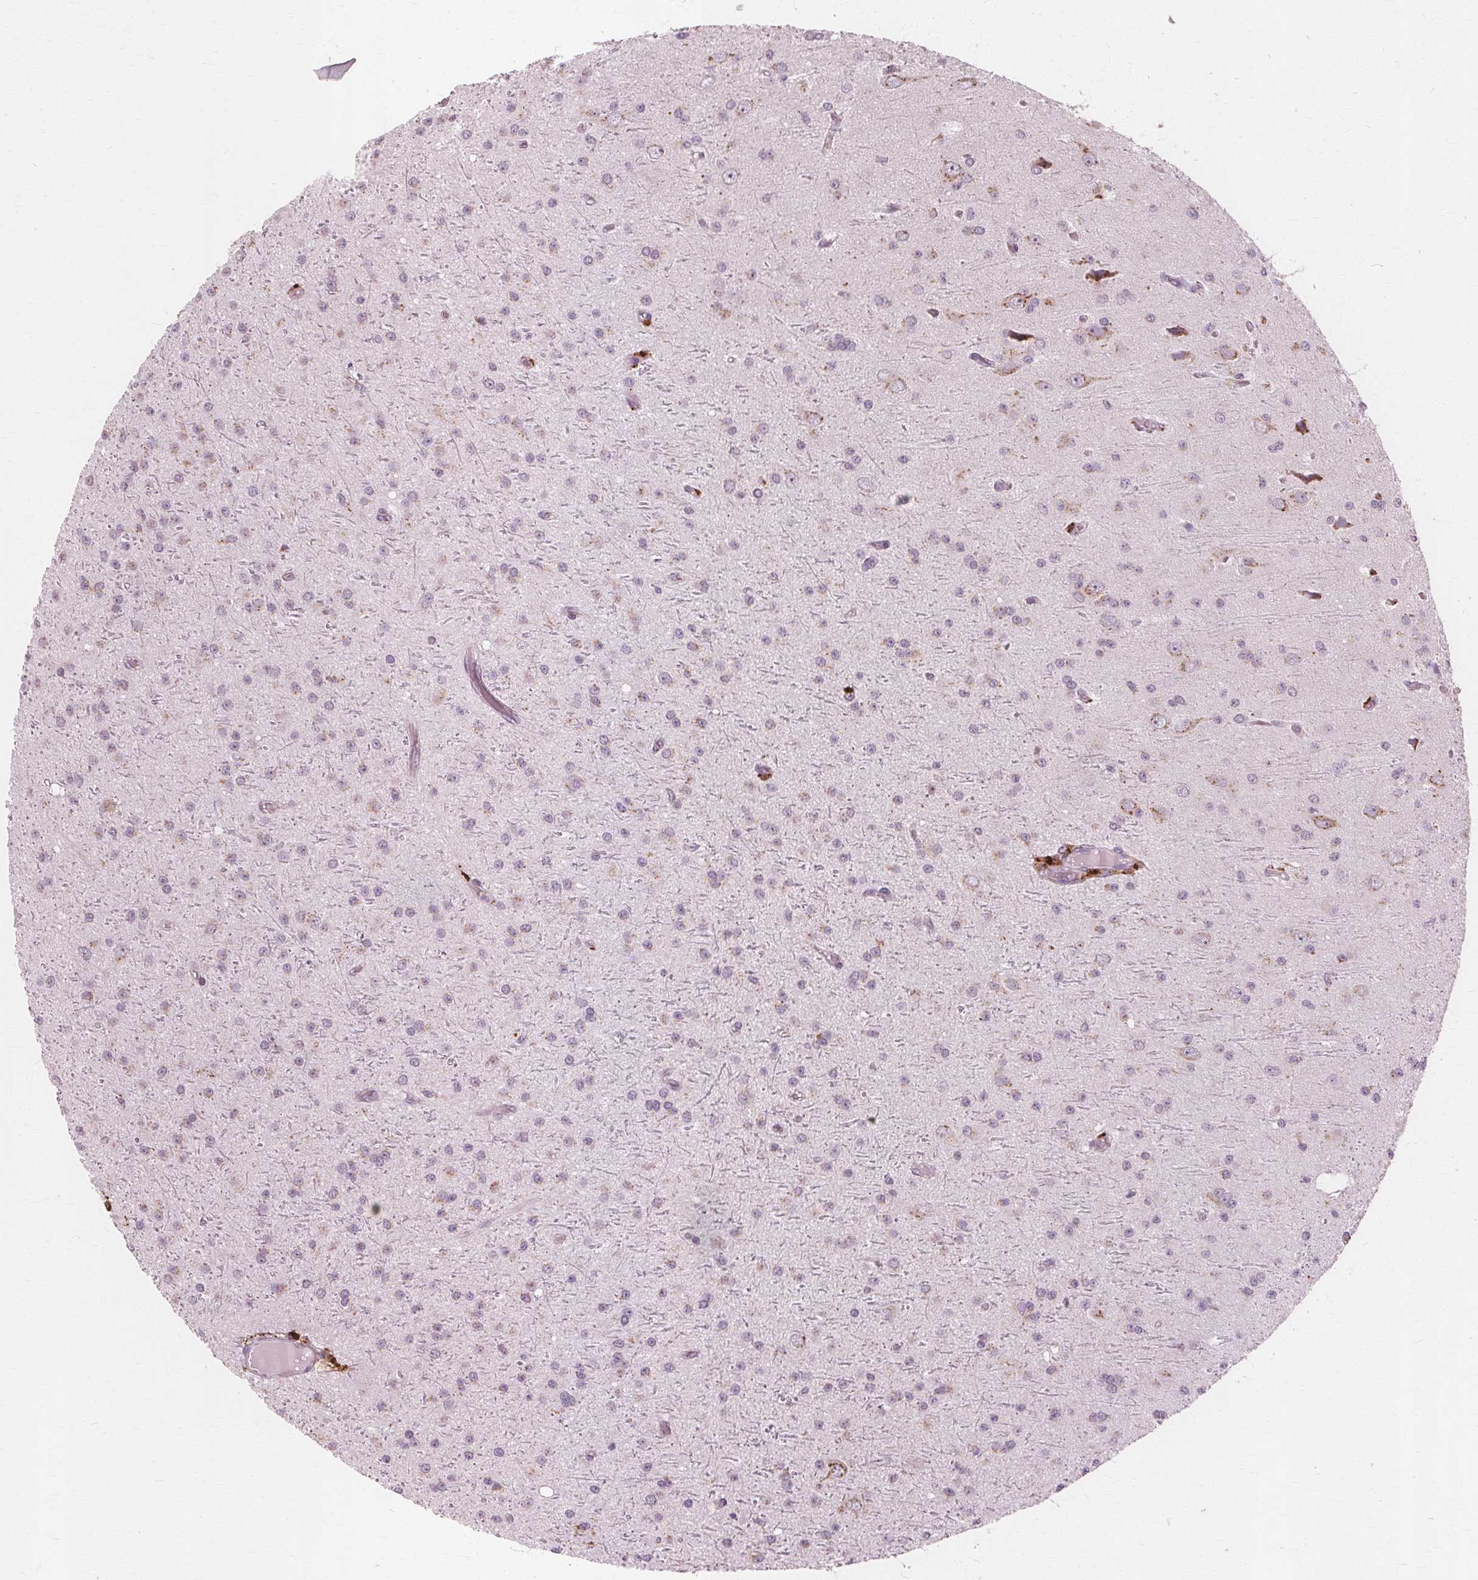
{"staining": {"intensity": "weak", "quantity": "<25%", "location": "cytoplasmic/membranous"}, "tissue": "glioma", "cell_type": "Tumor cells", "image_type": "cancer", "snomed": [{"axis": "morphology", "description": "Glioma, malignant, Low grade"}, {"axis": "topography", "description": "Brain"}], "caption": "Histopathology image shows no significant protein staining in tumor cells of glioma.", "gene": "DNASE2", "patient": {"sex": "male", "age": 27}}